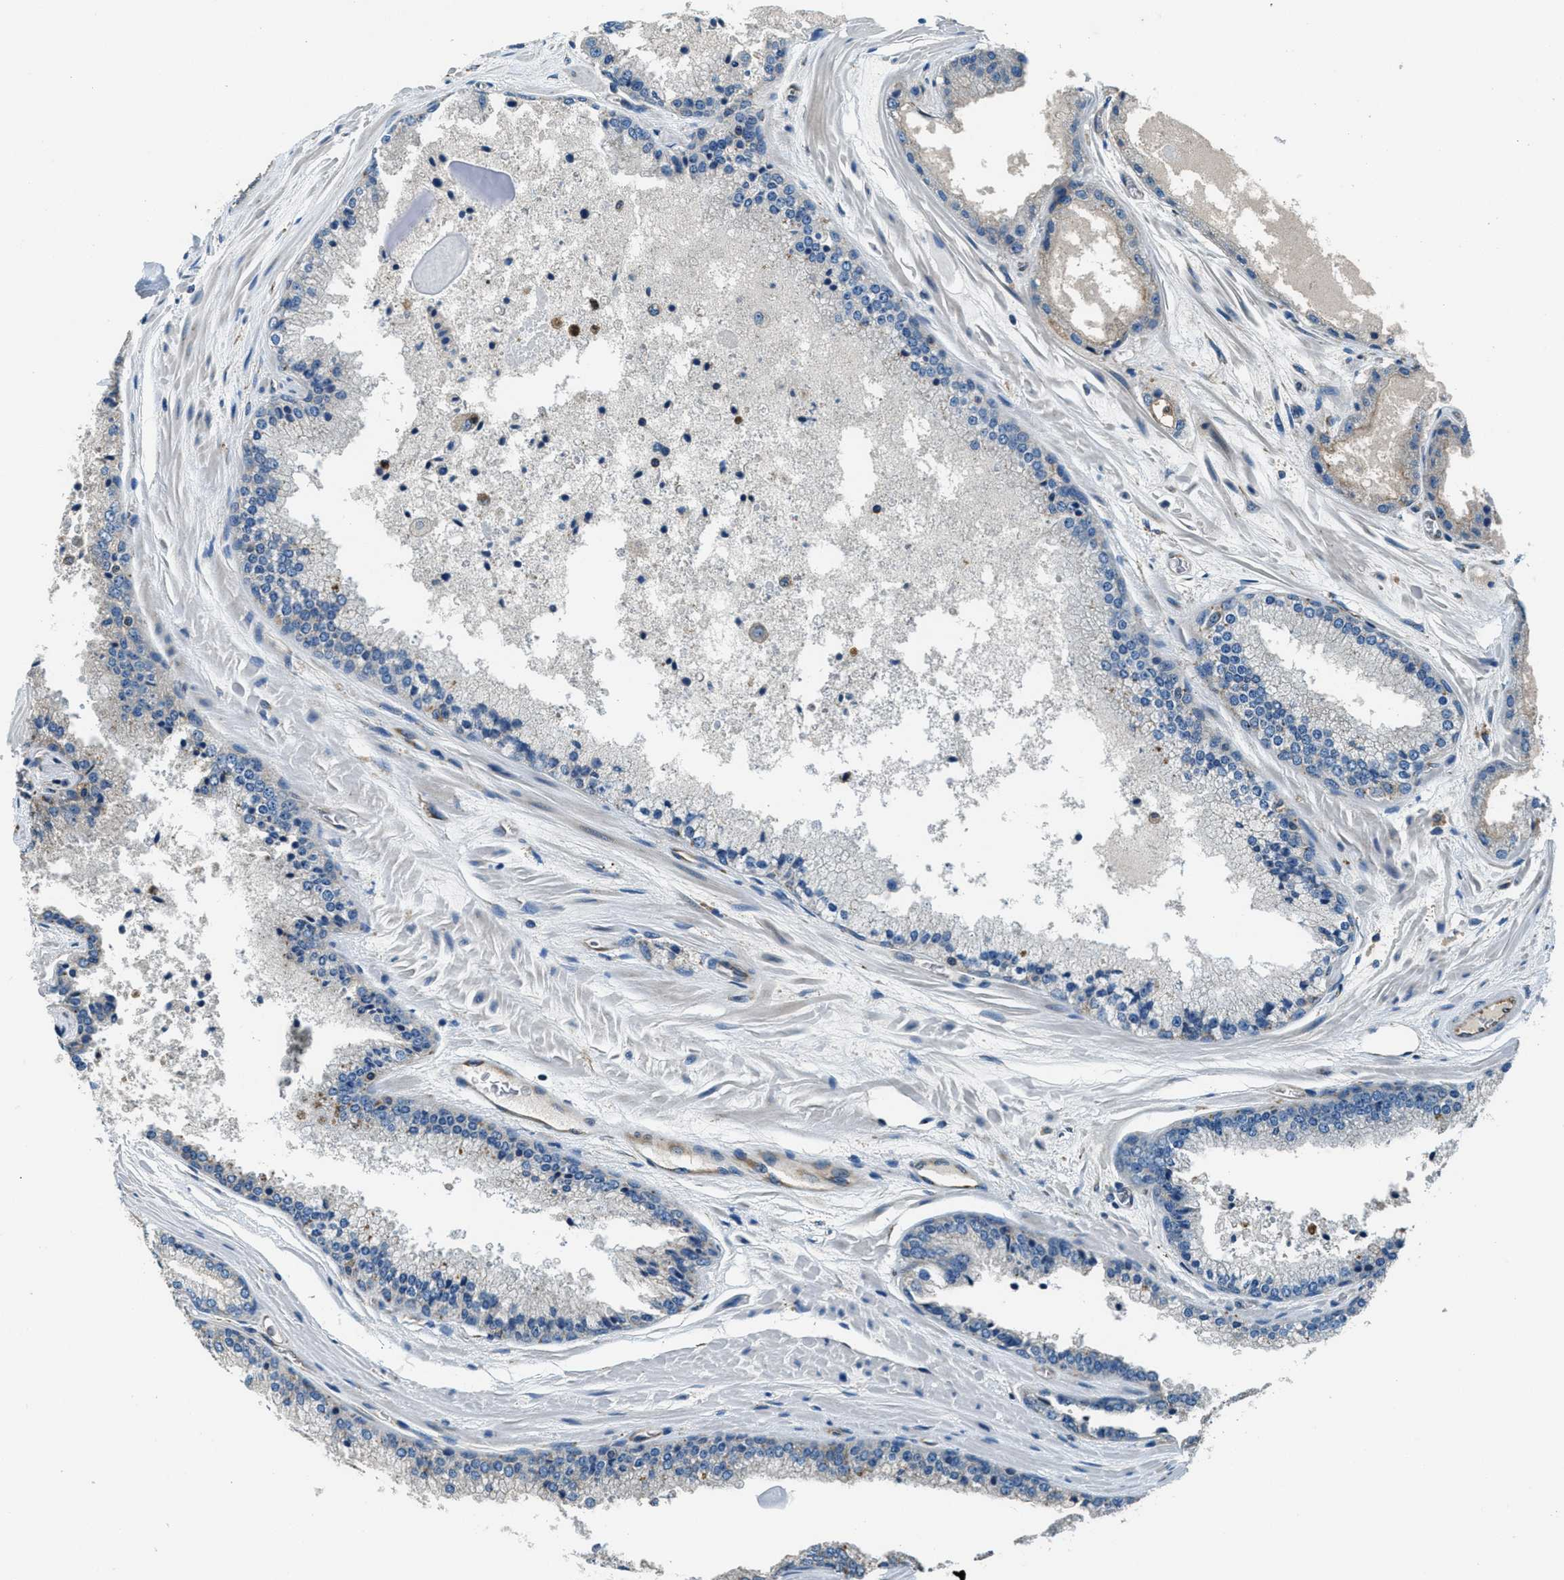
{"staining": {"intensity": "negative", "quantity": "none", "location": "none"}, "tissue": "prostate cancer", "cell_type": "Tumor cells", "image_type": "cancer", "snomed": [{"axis": "morphology", "description": "Adenocarcinoma, High grade"}, {"axis": "topography", "description": "Prostate"}], "caption": "Immunohistochemistry of prostate cancer (high-grade adenocarcinoma) reveals no expression in tumor cells.", "gene": "GIMAP8", "patient": {"sex": "male", "age": 65}}